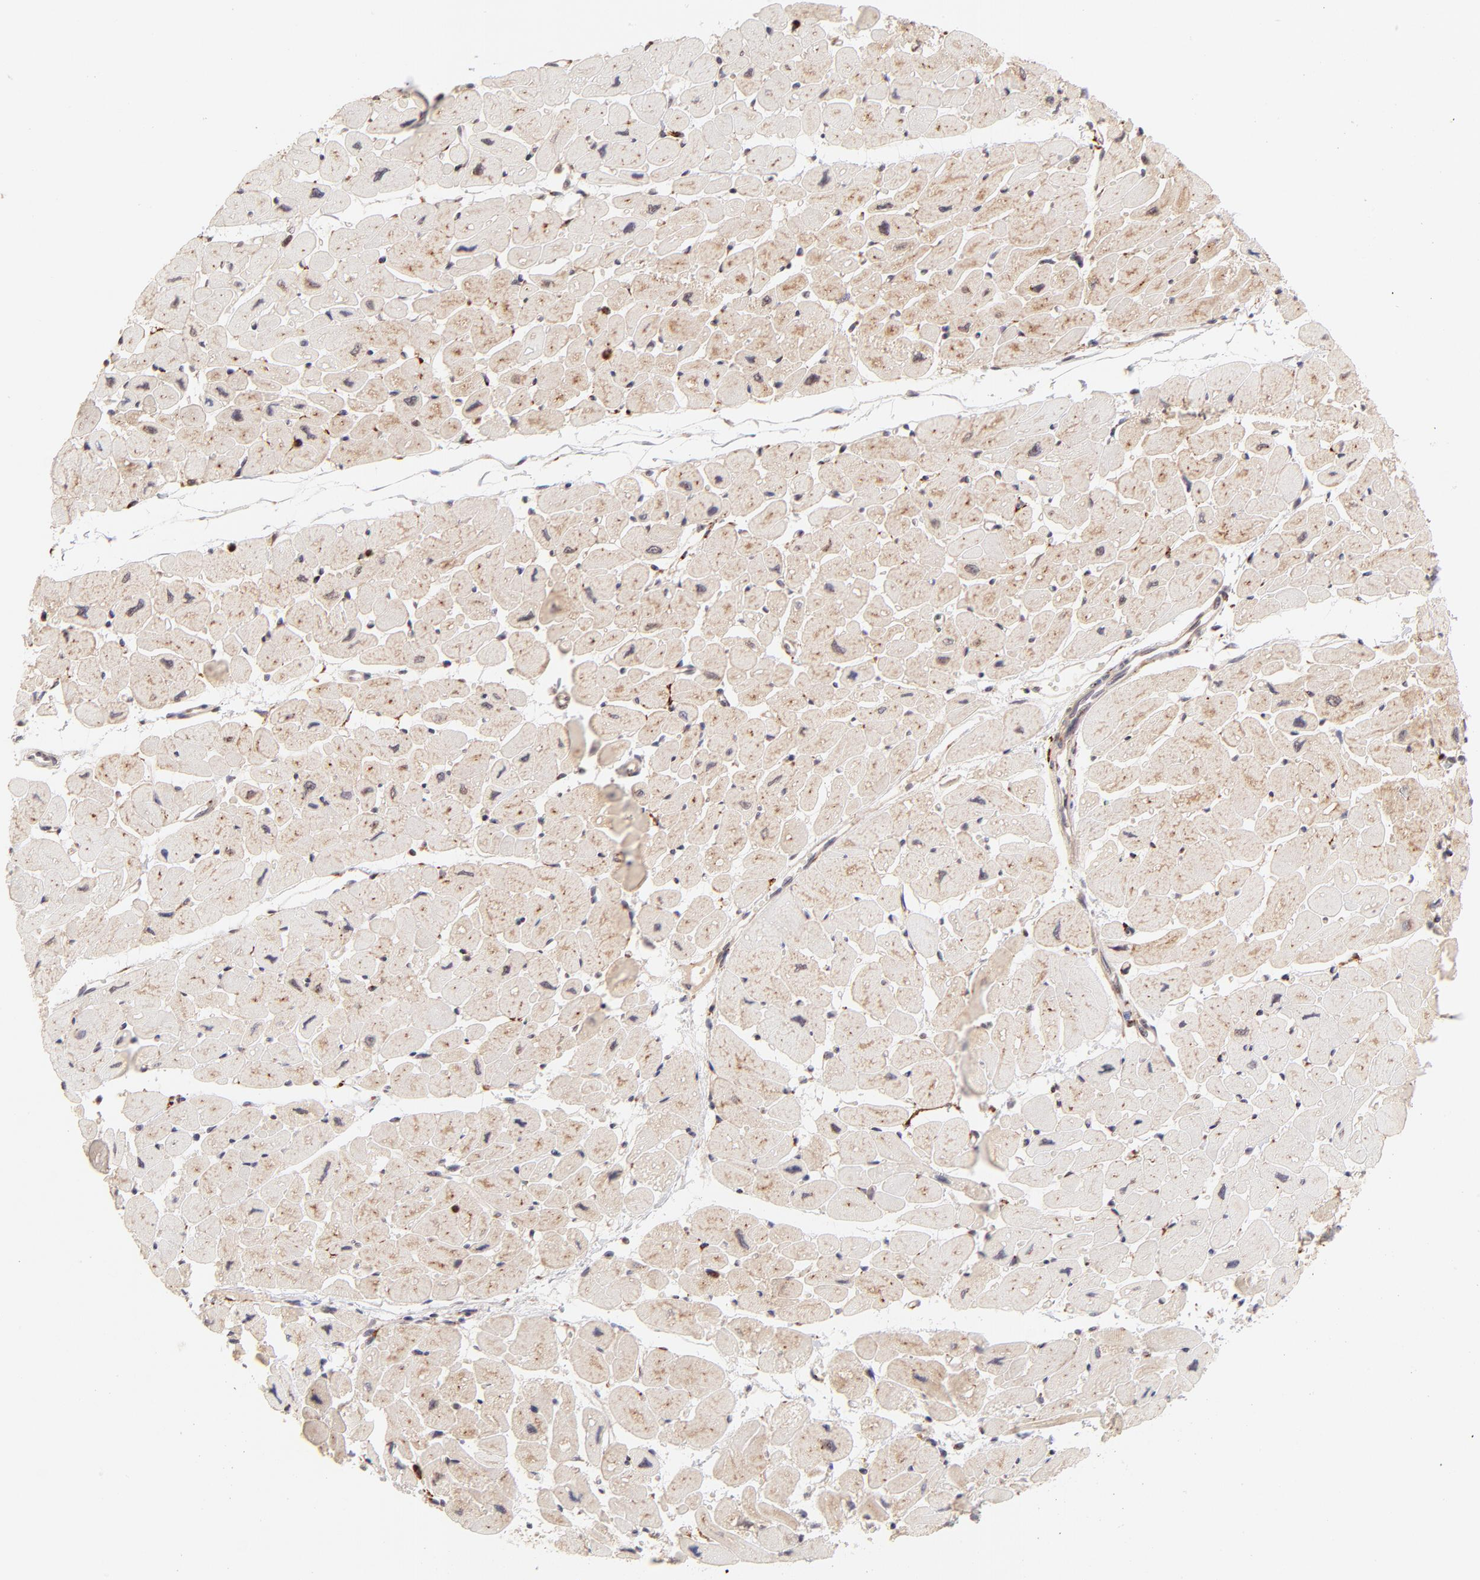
{"staining": {"intensity": "weak", "quantity": "<25%", "location": "nuclear"}, "tissue": "heart muscle", "cell_type": "Cardiomyocytes", "image_type": "normal", "snomed": [{"axis": "morphology", "description": "Normal tissue, NOS"}, {"axis": "topography", "description": "Heart"}], "caption": "The micrograph exhibits no staining of cardiomyocytes in normal heart muscle.", "gene": "MED12", "patient": {"sex": "female", "age": 54}}